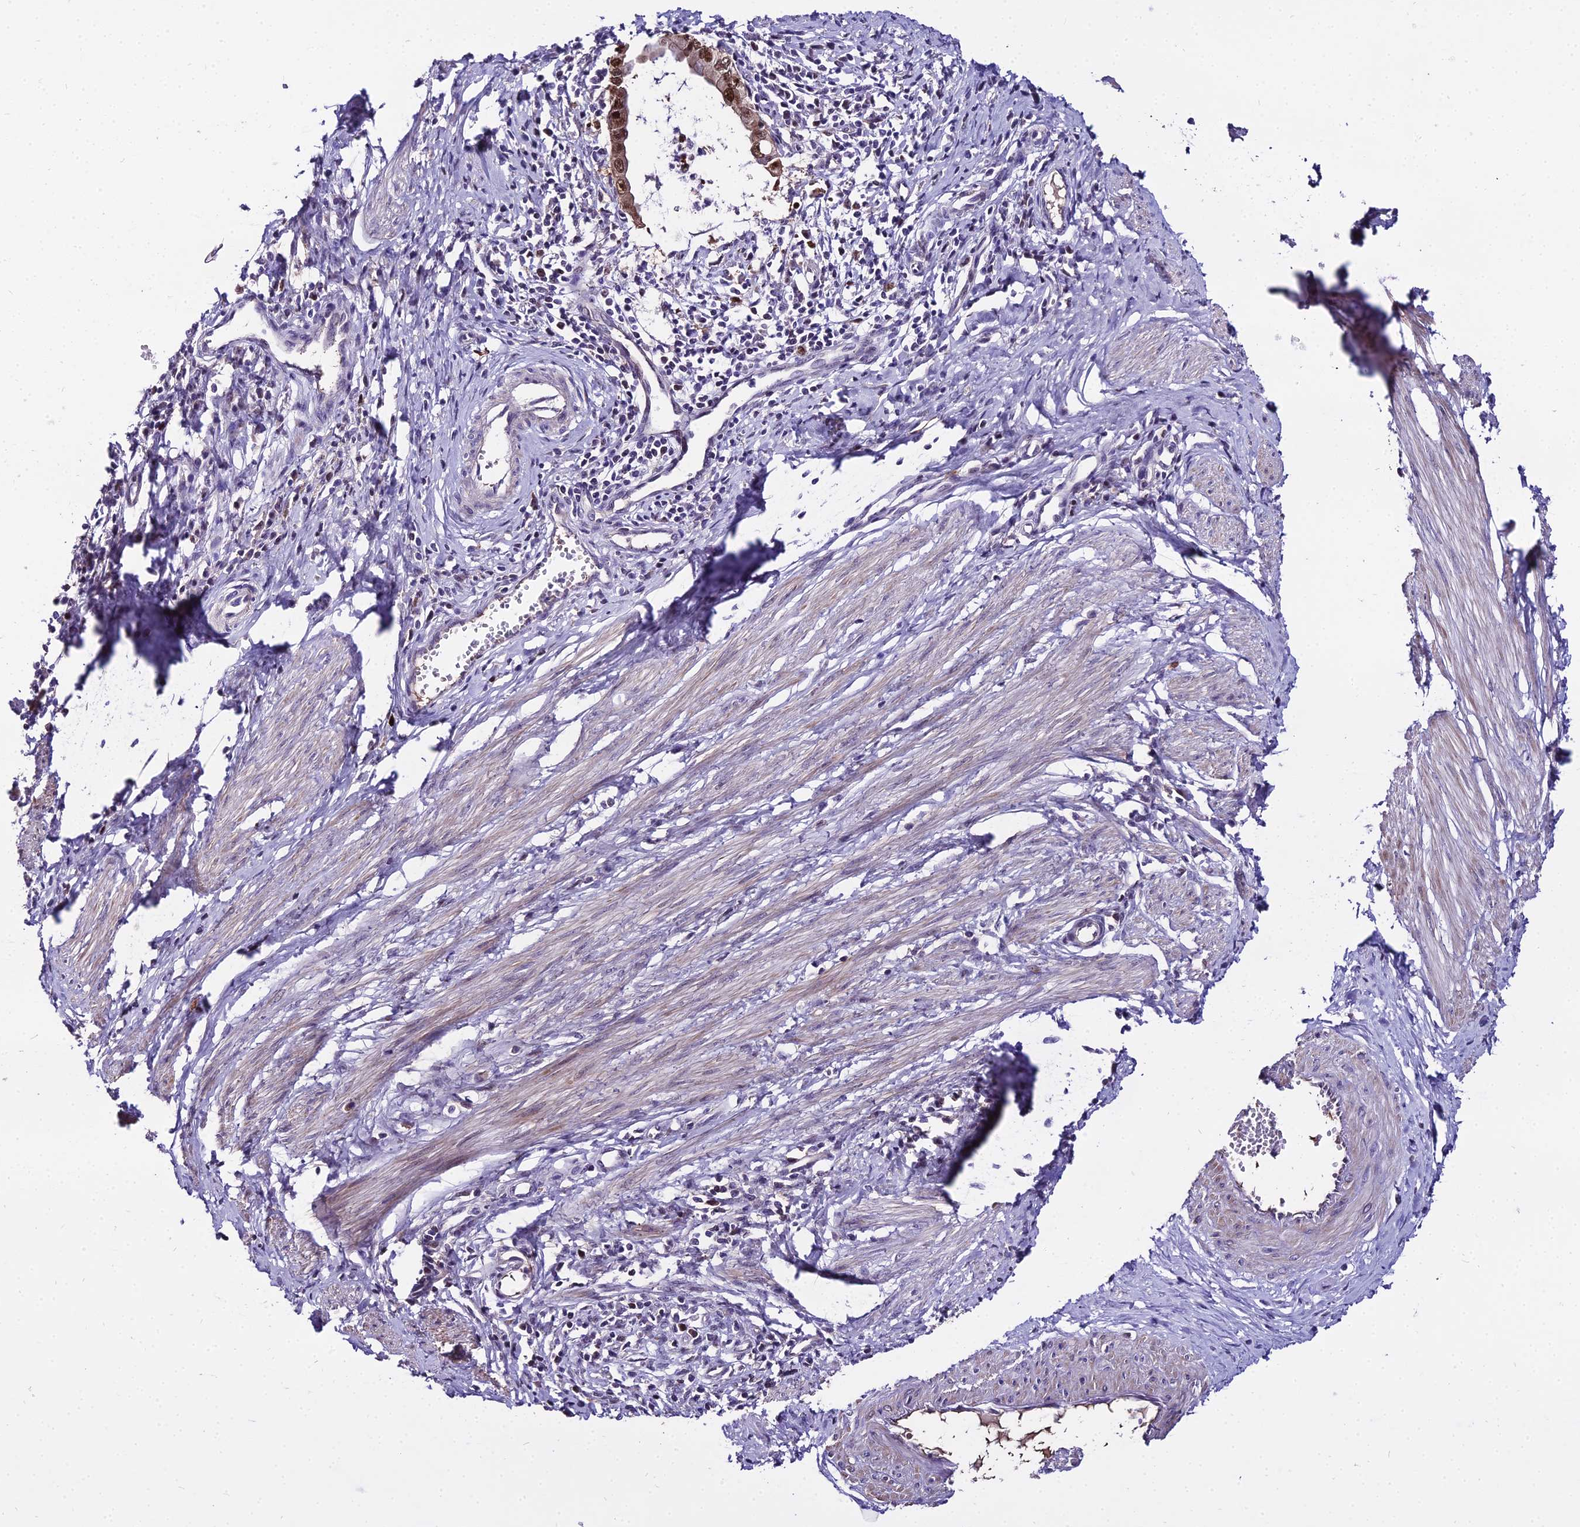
{"staining": {"intensity": "moderate", "quantity": ">75%", "location": "nuclear"}, "tissue": "cervical cancer", "cell_type": "Tumor cells", "image_type": "cancer", "snomed": [{"axis": "morphology", "description": "Adenocarcinoma, NOS"}, {"axis": "topography", "description": "Cervix"}], "caption": "This image displays IHC staining of human adenocarcinoma (cervical), with medium moderate nuclear staining in approximately >75% of tumor cells.", "gene": "TRIML2", "patient": {"sex": "female", "age": 36}}